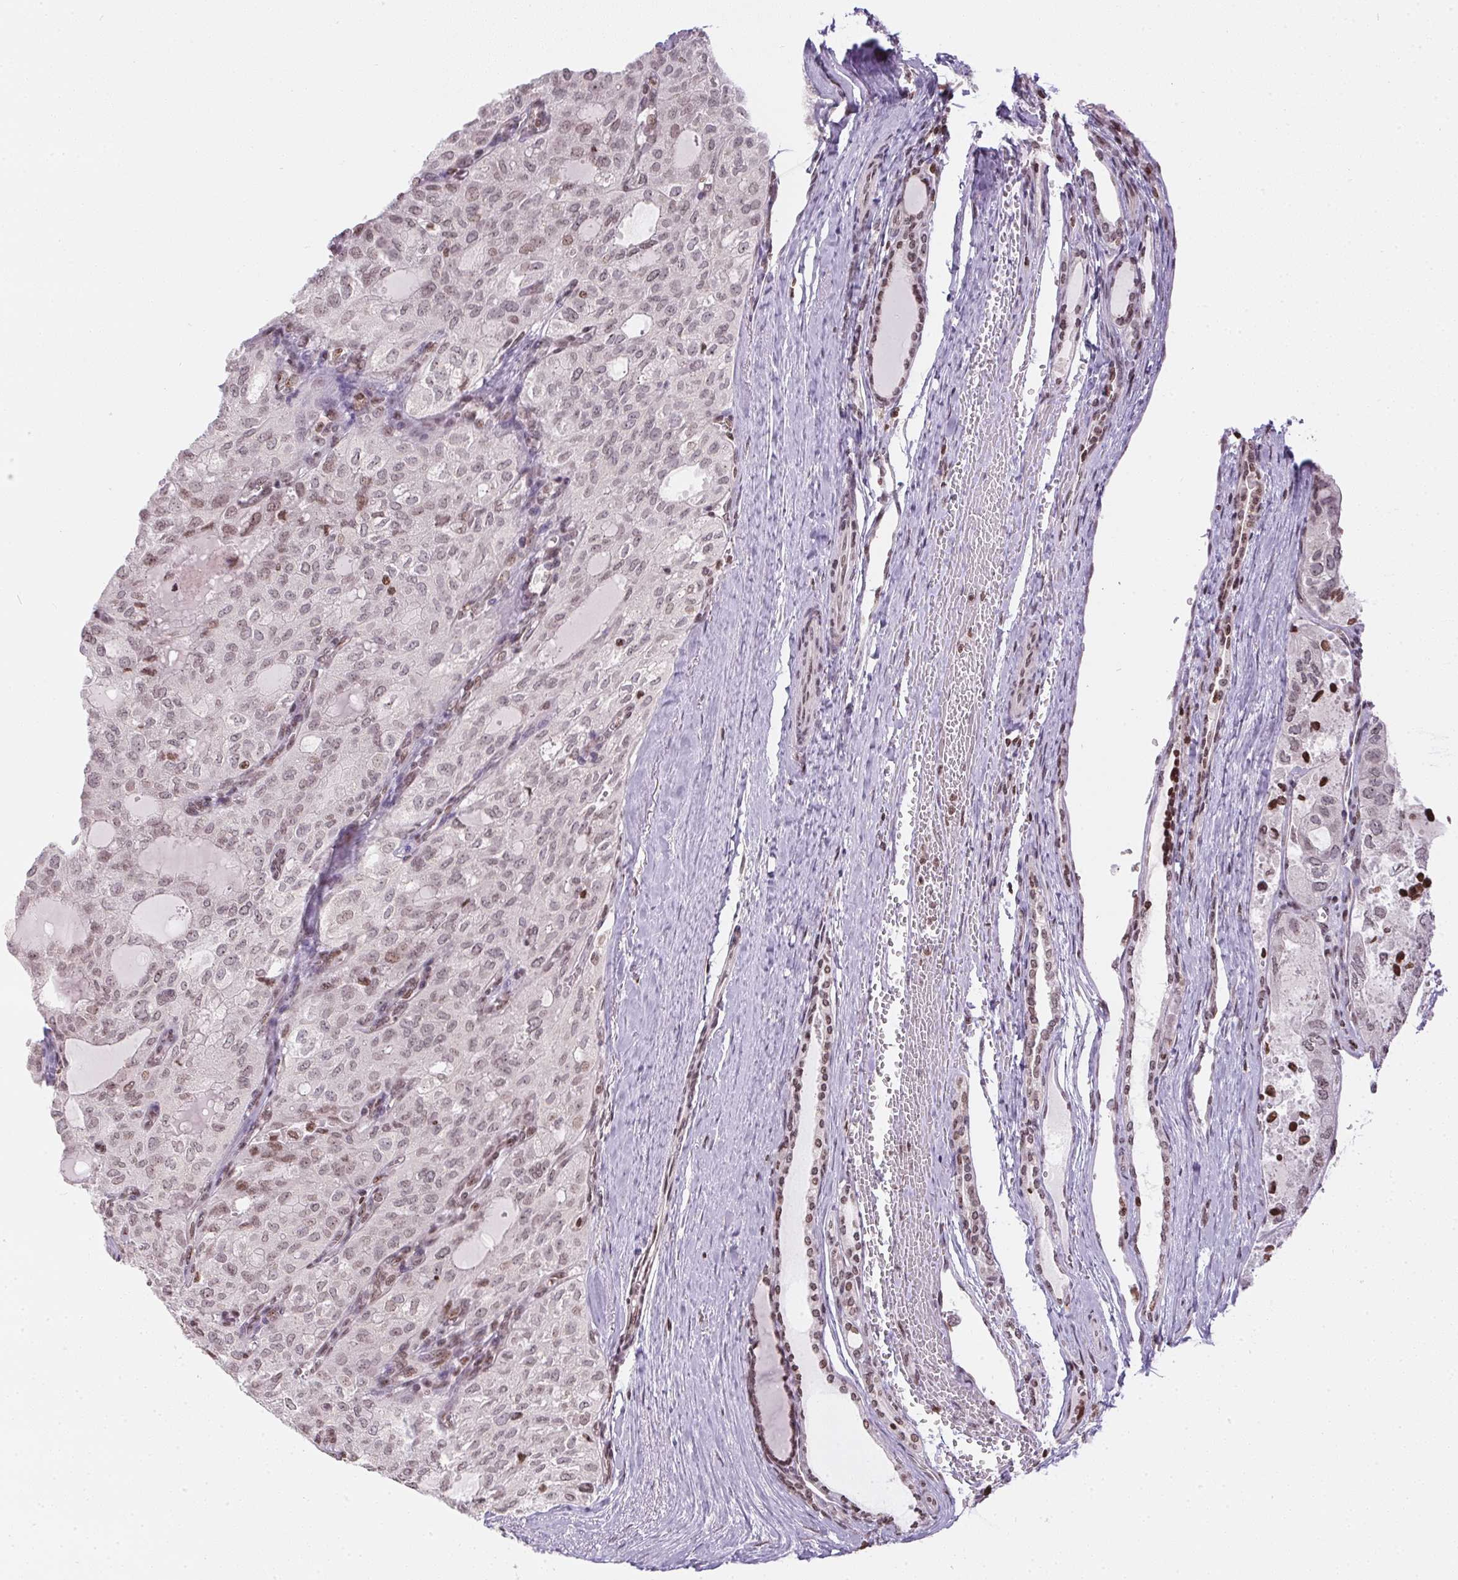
{"staining": {"intensity": "weak", "quantity": ">75%", "location": "cytoplasmic/membranous,nuclear"}, "tissue": "thyroid cancer", "cell_type": "Tumor cells", "image_type": "cancer", "snomed": [{"axis": "morphology", "description": "Follicular adenoma carcinoma, NOS"}, {"axis": "topography", "description": "Thyroid gland"}], "caption": "Protein staining by IHC exhibits weak cytoplasmic/membranous and nuclear staining in about >75% of tumor cells in follicular adenoma carcinoma (thyroid). (Stains: DAB (3,3'-diaminobenzidine) in brown, nuclei in blue, Microscopy: brightfield microscopy at high magnification).", "gene": "RNF181", "patient": {"sex": "male", "age": 75}}